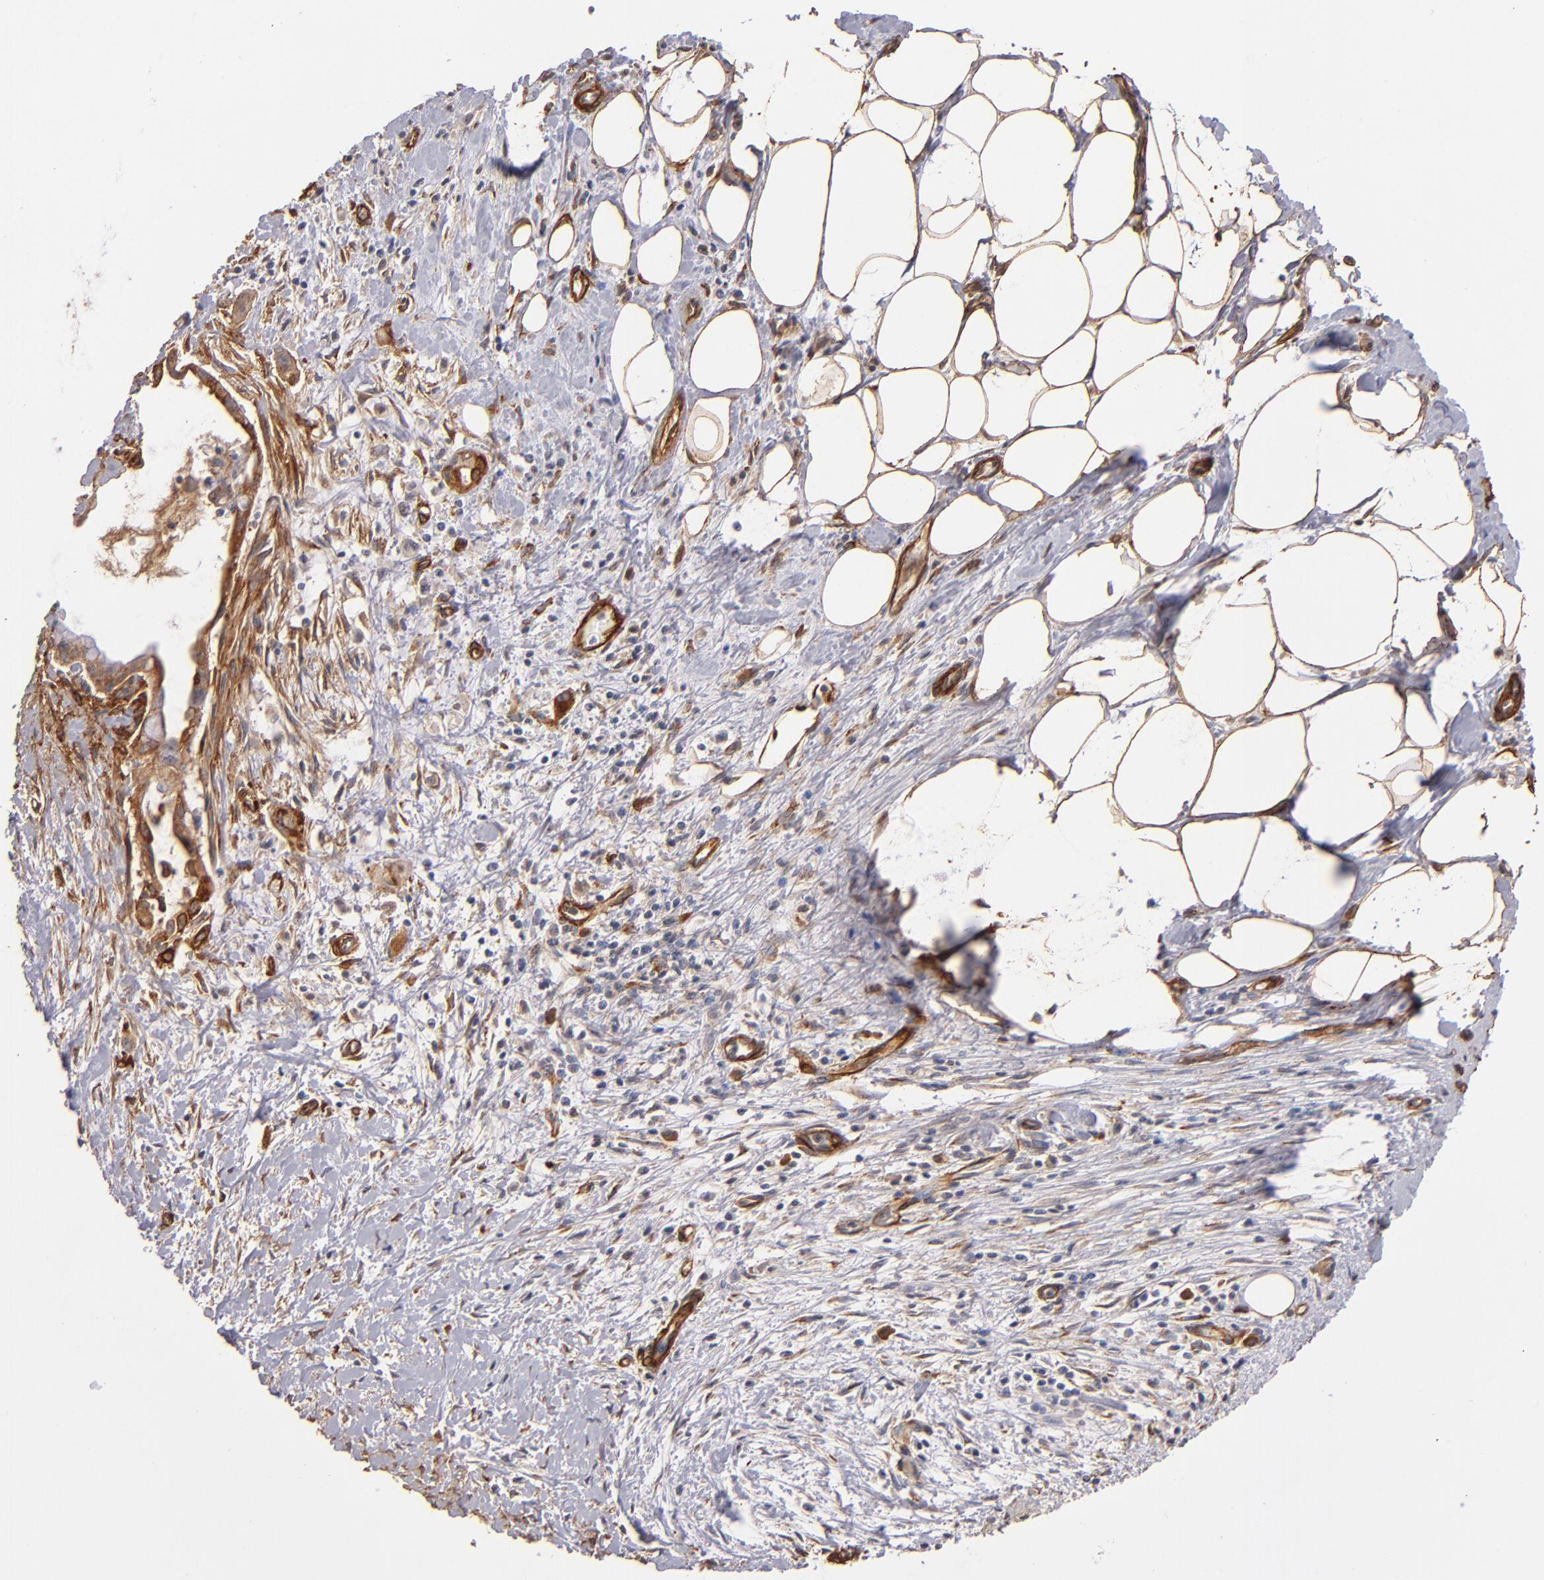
{"staining": {"intensity": "moderate", "quantity": "25%-75%", "location": "cytoplasmic/membranous"}, "tissue": "pancreatic cancer", "cell_type": "Tumor cells", "image_type": "cancer", "snomed": [{"axis": "morphology", "description": "Adenocarcinoma, NOS"}, {"axis": "topography", "description": "Pancreas"}], "caption": "Tumor cells demonstrate moderate cytoplasmic/membranous expression in about 25%-75% of cells in pancreatic cancer. The staining was performed using DAB to visualize the protein expression in brown, while the nuclei were stained in blue with hematoxylin (Magnification: 20x).", "gene": "LAMC1", "patient": {"sex": "male", "age": 59}}